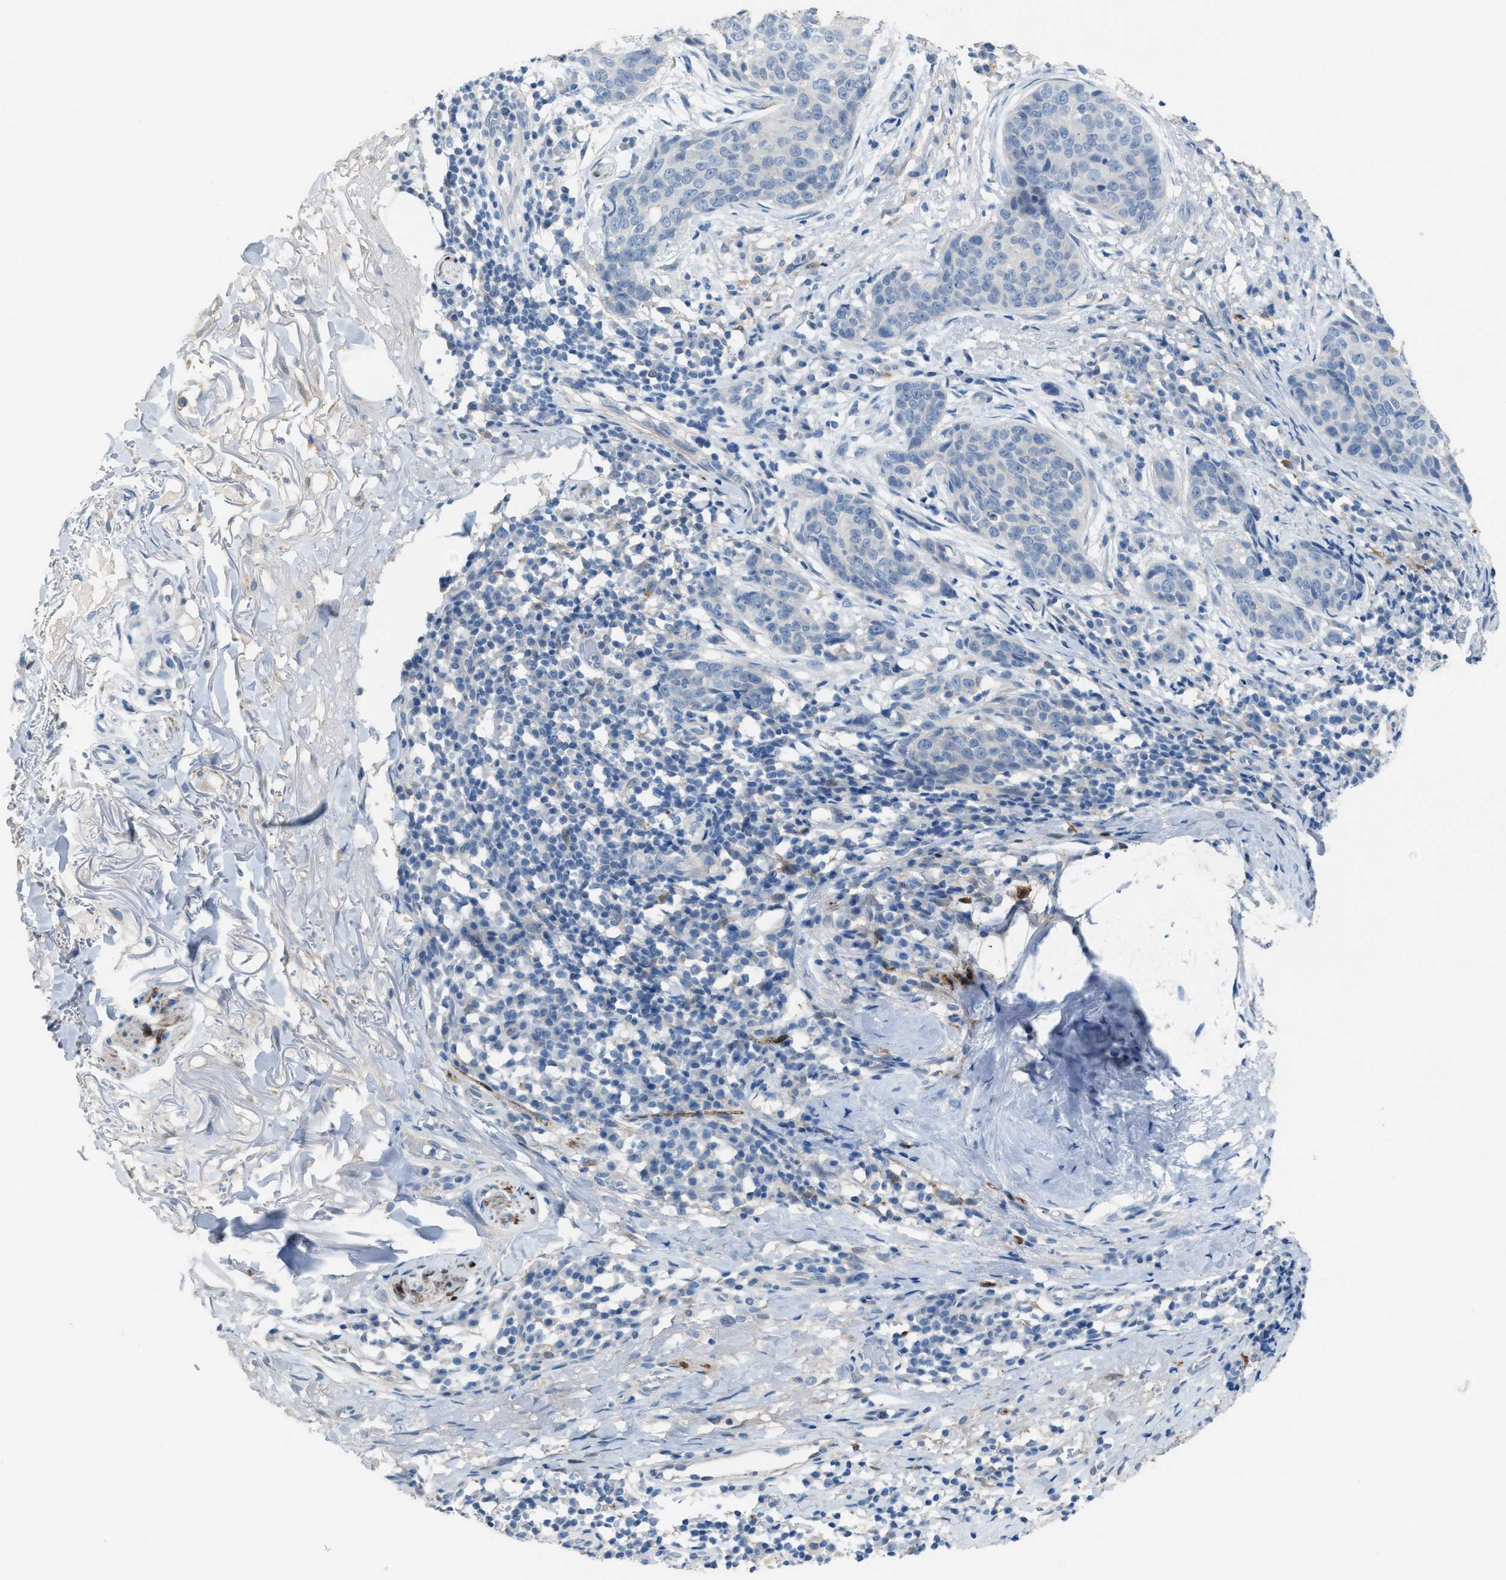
{"staining": {"intensity": "negative", "quantity": "none", "location": "none"}, "tissue": "skin cancer", "cell_type": "Tumor cells", "image_type": "cancer", "snomed": [{"axis": "morphology", "description": "Squamous cell carcinoma in situ, NOS"}, {"axis": "morphology", "description": "Squamous cell carcinoma, NOS"}, {"axis": "topography", "description": "Skin"}], "caption": "The immunohistochemistry histopathology image has no significant expression in tumor cells of skin cancer tissue.", "gene": "ASPA", "patient": {"sex": "male", "age": 93}}